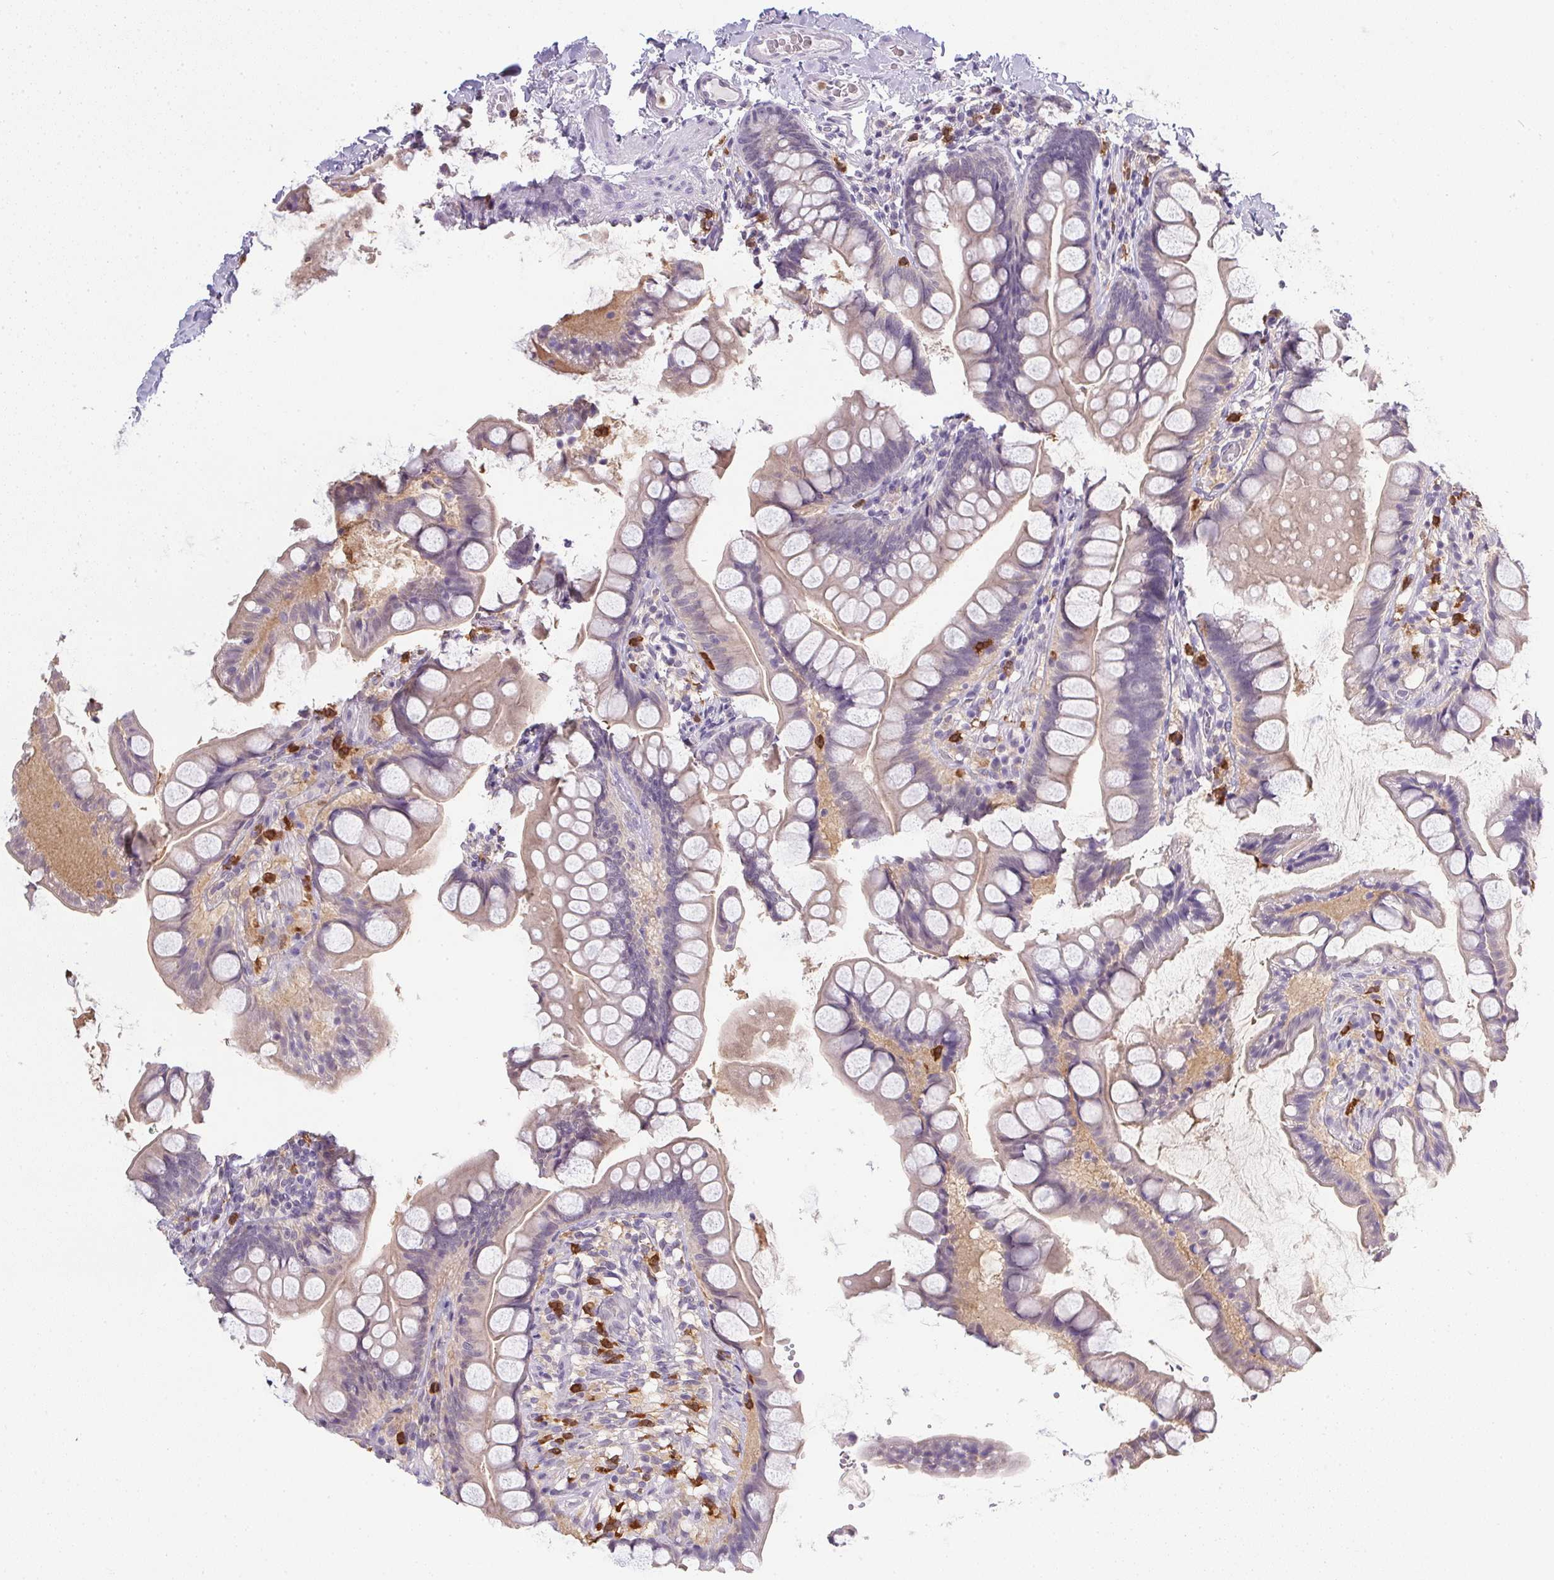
{"staining": {"intensity": "weak", "quantity": "<25%", "location": "cytoplasmic/membranous"}, "tissue": "small intestine", "cell_type": "Glandular cells", "image_type": "normal", "snomed": [{"axis": "morphology", "description": "Normal tissue, NOS"}, {"axis": "topography", "description": "Small intestine"}], "caption": "This micrograph is of normal small intestine stained with immunohistochemistry to label a protein in brown with the nuclei are counter-stained blue. There is no staining in glandular cells.", "gene": "DNAJC5G", "patient": {"sex": "male", "age": 70}}